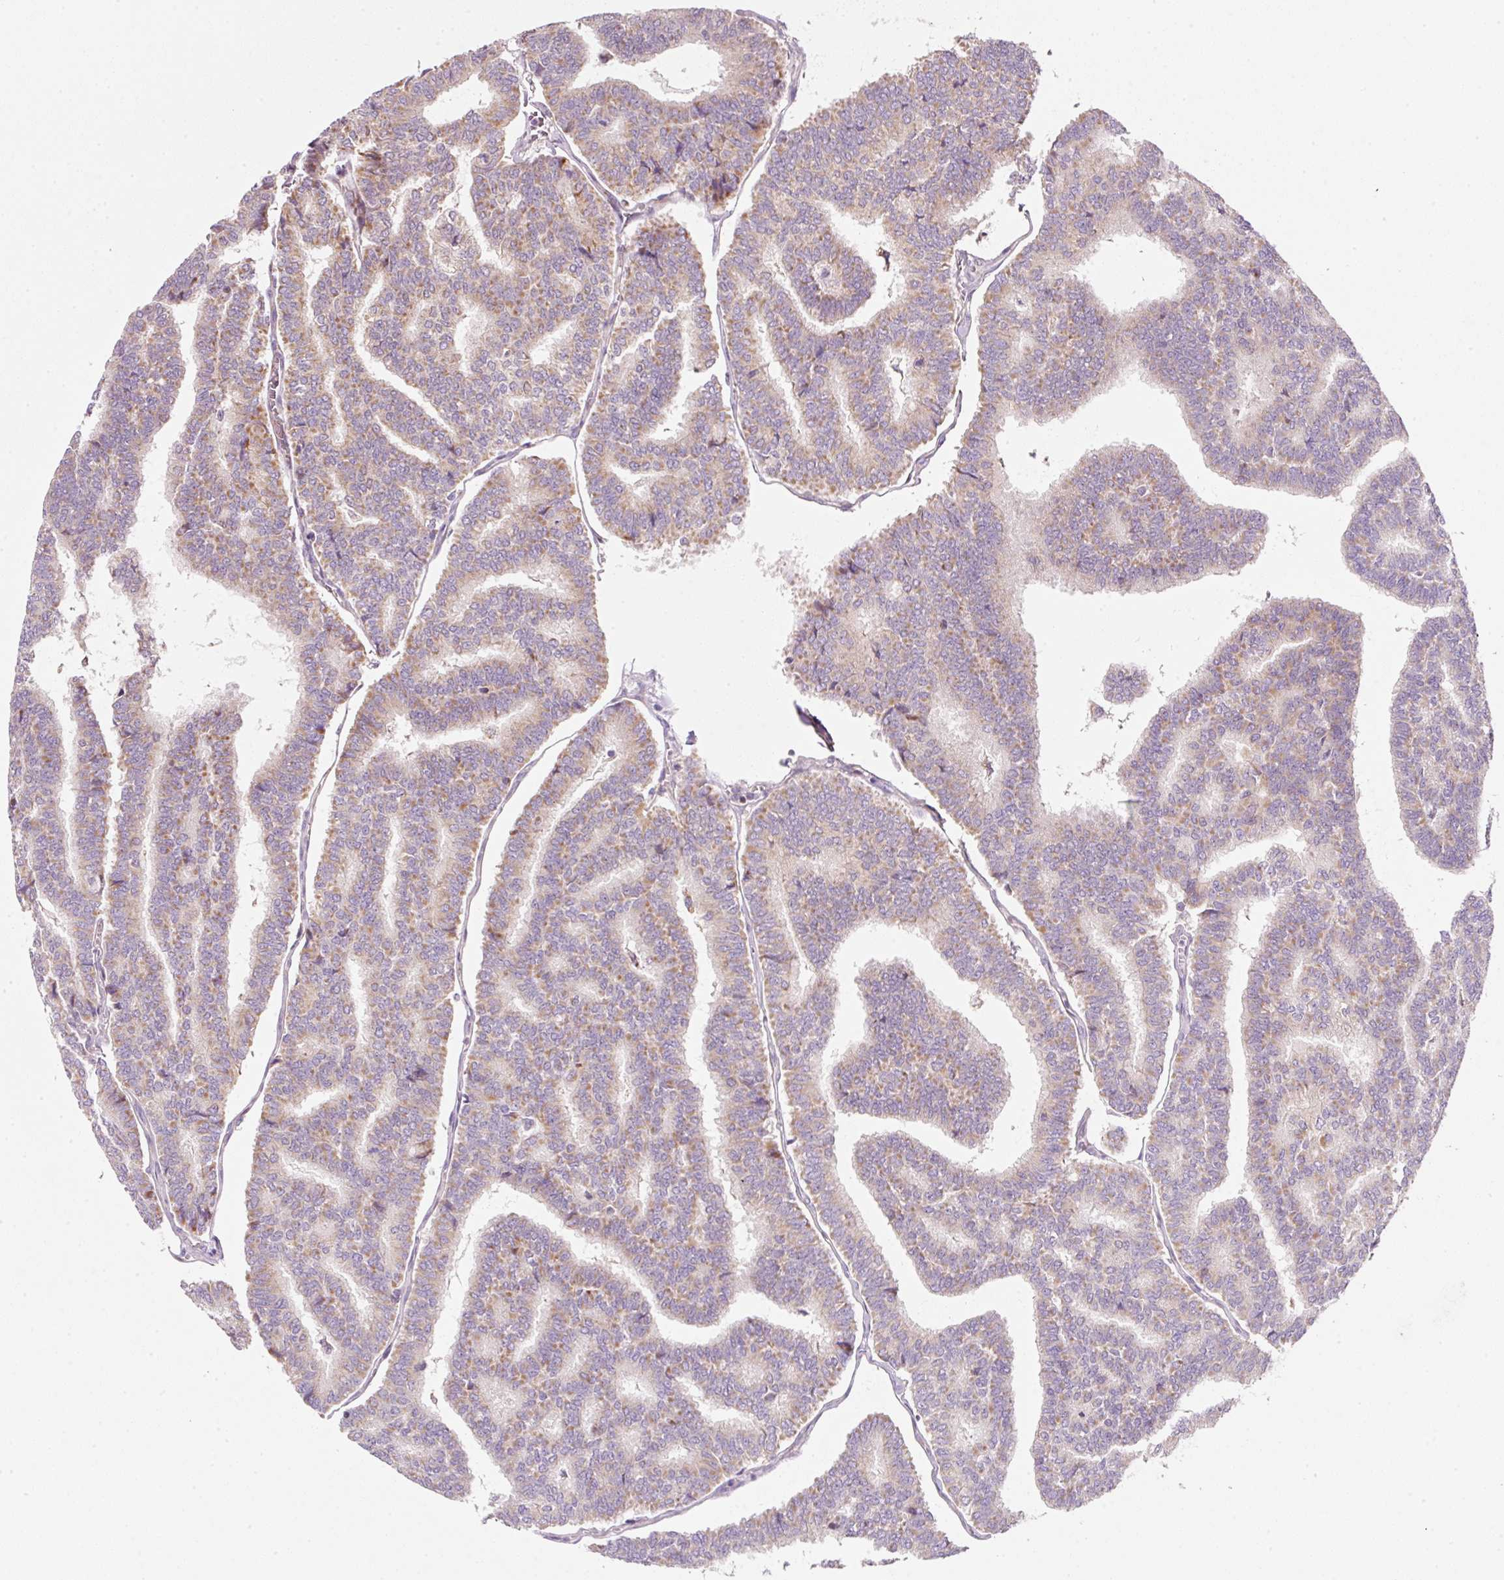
{"staining": {"intensity": "moderate", "quantity": "25%-75%", "location": "cytoplasmic/membranous"}, "tissue": "thyroid cancer", "cell_type": "Tumor cells", "image_type": "cancer", "snomed": [{"axis": "morphology", "description": "Papillary adenocarcinoma, NOS"}, {"axis": "topography", "description": "Thyroid gland"}], "caption": "Tumor cells reveal medium levels of moderate cytoplasmic/membranous staining in approximately 25%-75% of cells in thyroid cancer (papillary adenocarcinoma). (Brightfield microscopy of DAB IHC at high magnification).", "gene": "FAM78B", "patient": {"sex": "female", "age": 35}}